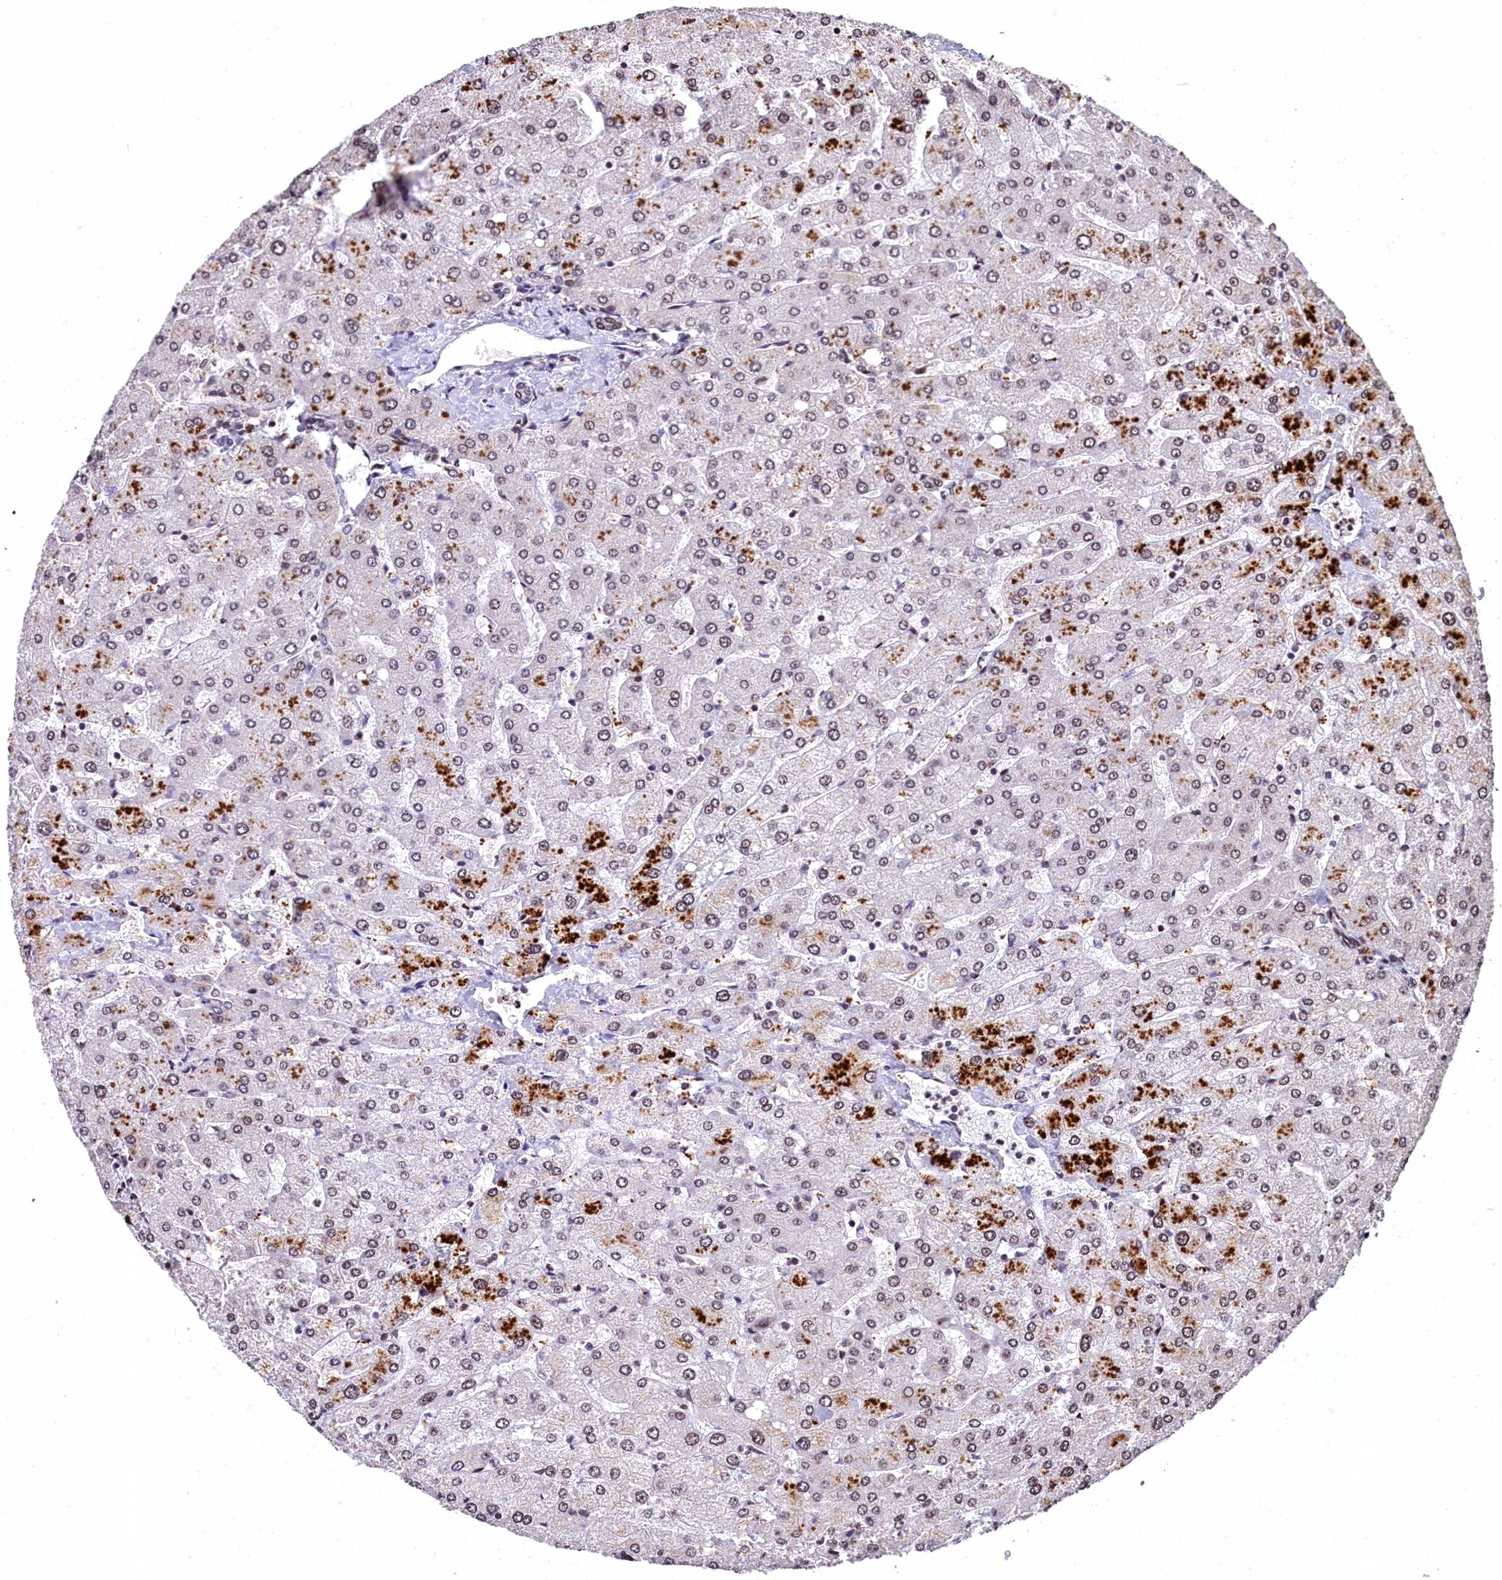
{"staining": {"intensity": "negative", "quantity": "none", "location": "none"}, "tissue": "liver", "cell_type": "Cholangiocytes", "image_type": "normal", "snomed": [{"axis": "morphology", "description": "Normal tissue, NOS"}, {"axis": "topography", "description": "Liver"}], "caption": "Immunohistochemistry histopathology image of unremarkable human liver stained for a protein (brown), which reveals no staining in cholangiocytes.", "gene": "FAM217B", "patient": {"sex": "male", "age": 55}}